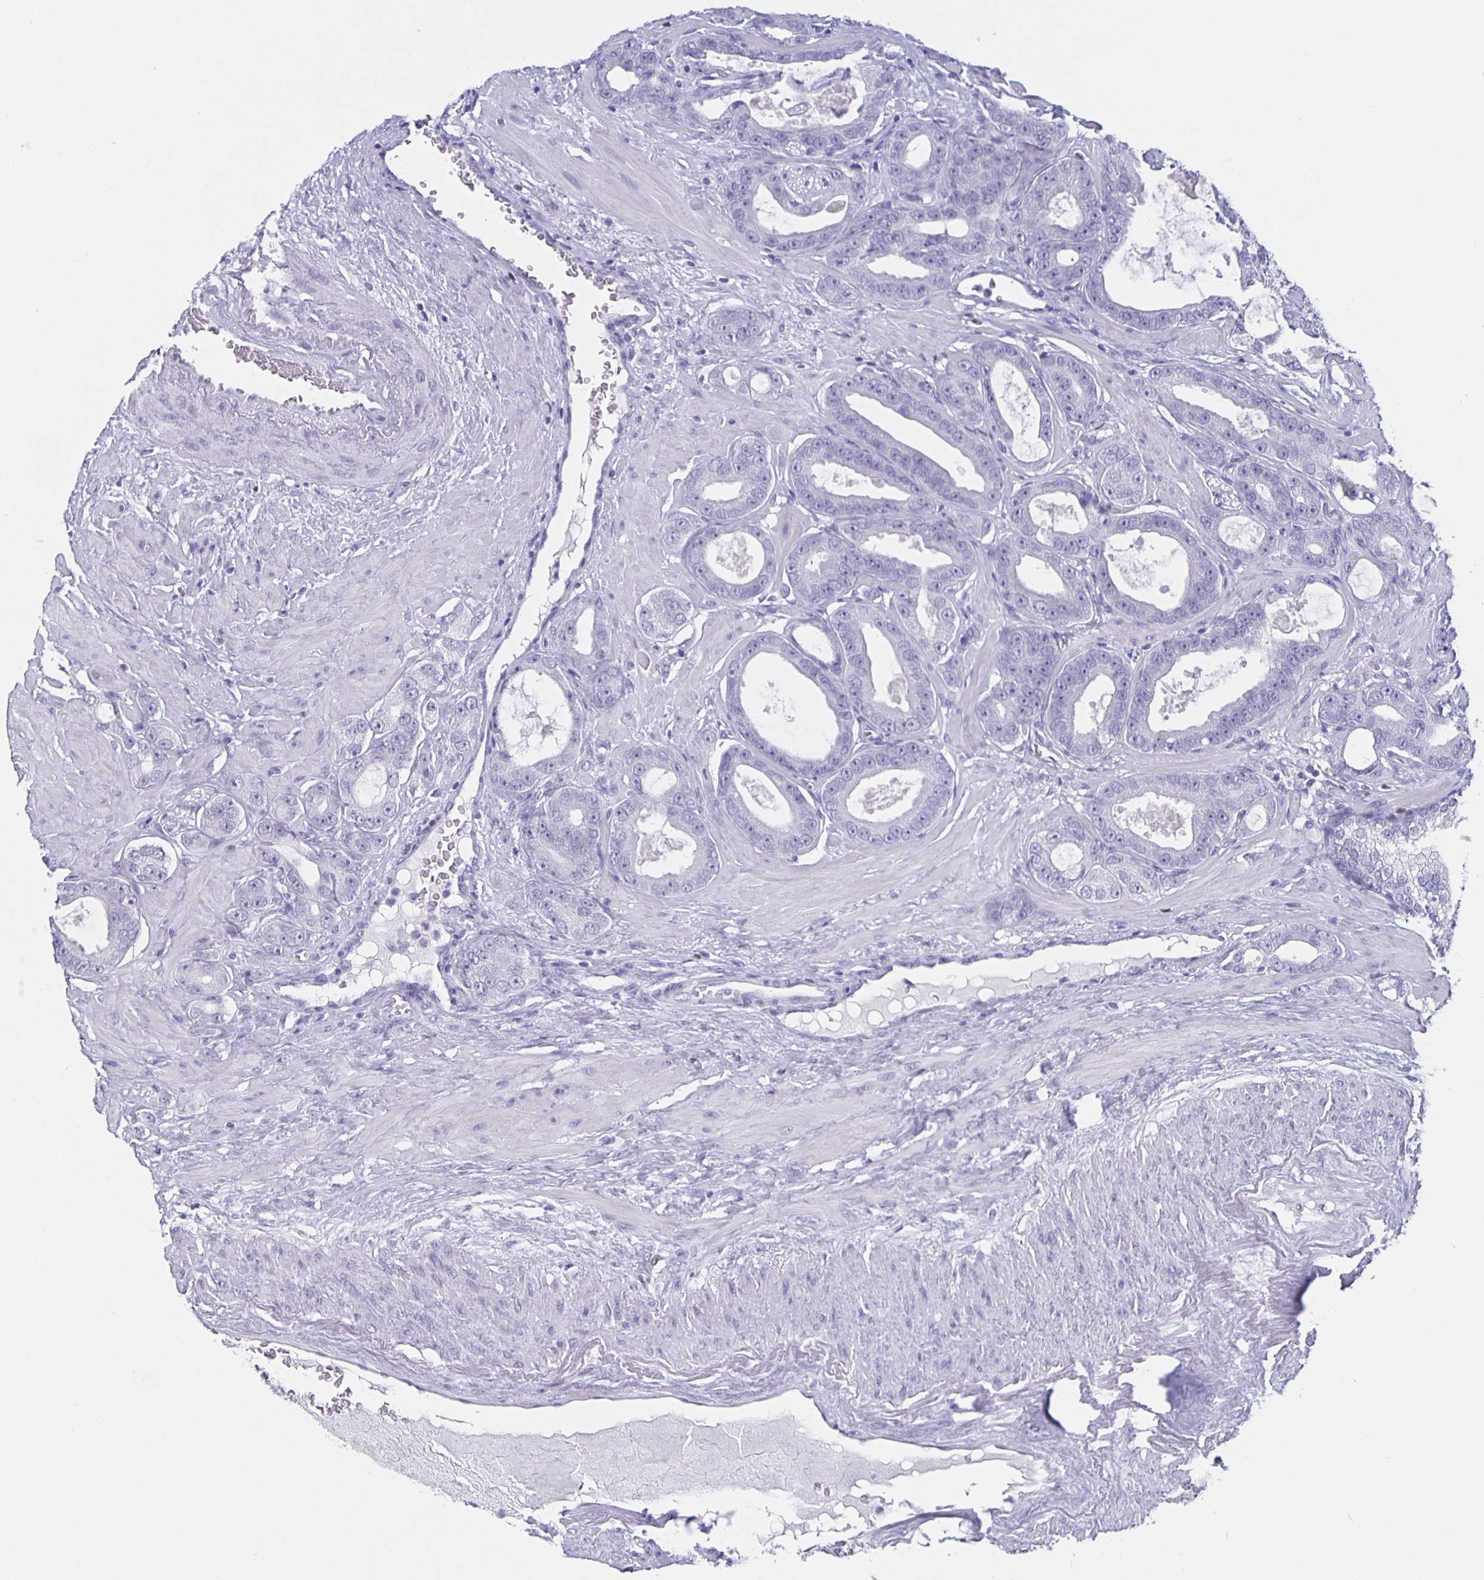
{"staining": {"intensity": "negative", "quantity": "none", "location": "none"}, "tissue": "prostate cancer", "cell_type": "Tumor cells", "image_type": "cancer", "snomed": [{"axis": "morphology", "description": "Adenocarcinoma, High grade"}, {"axis": "topography", "description": "Prostate"}], "caption": "High magnification brightfield microscopy of prostate high-grade adenocarcinoma stained with DAB (3,3'-diaminobenzidine) (brown) and counterstained with hematoxylin (blue): tumor cells show no significant staining.", "gene": "SATB2", "patient": {"sex": "male", "age": 65}}